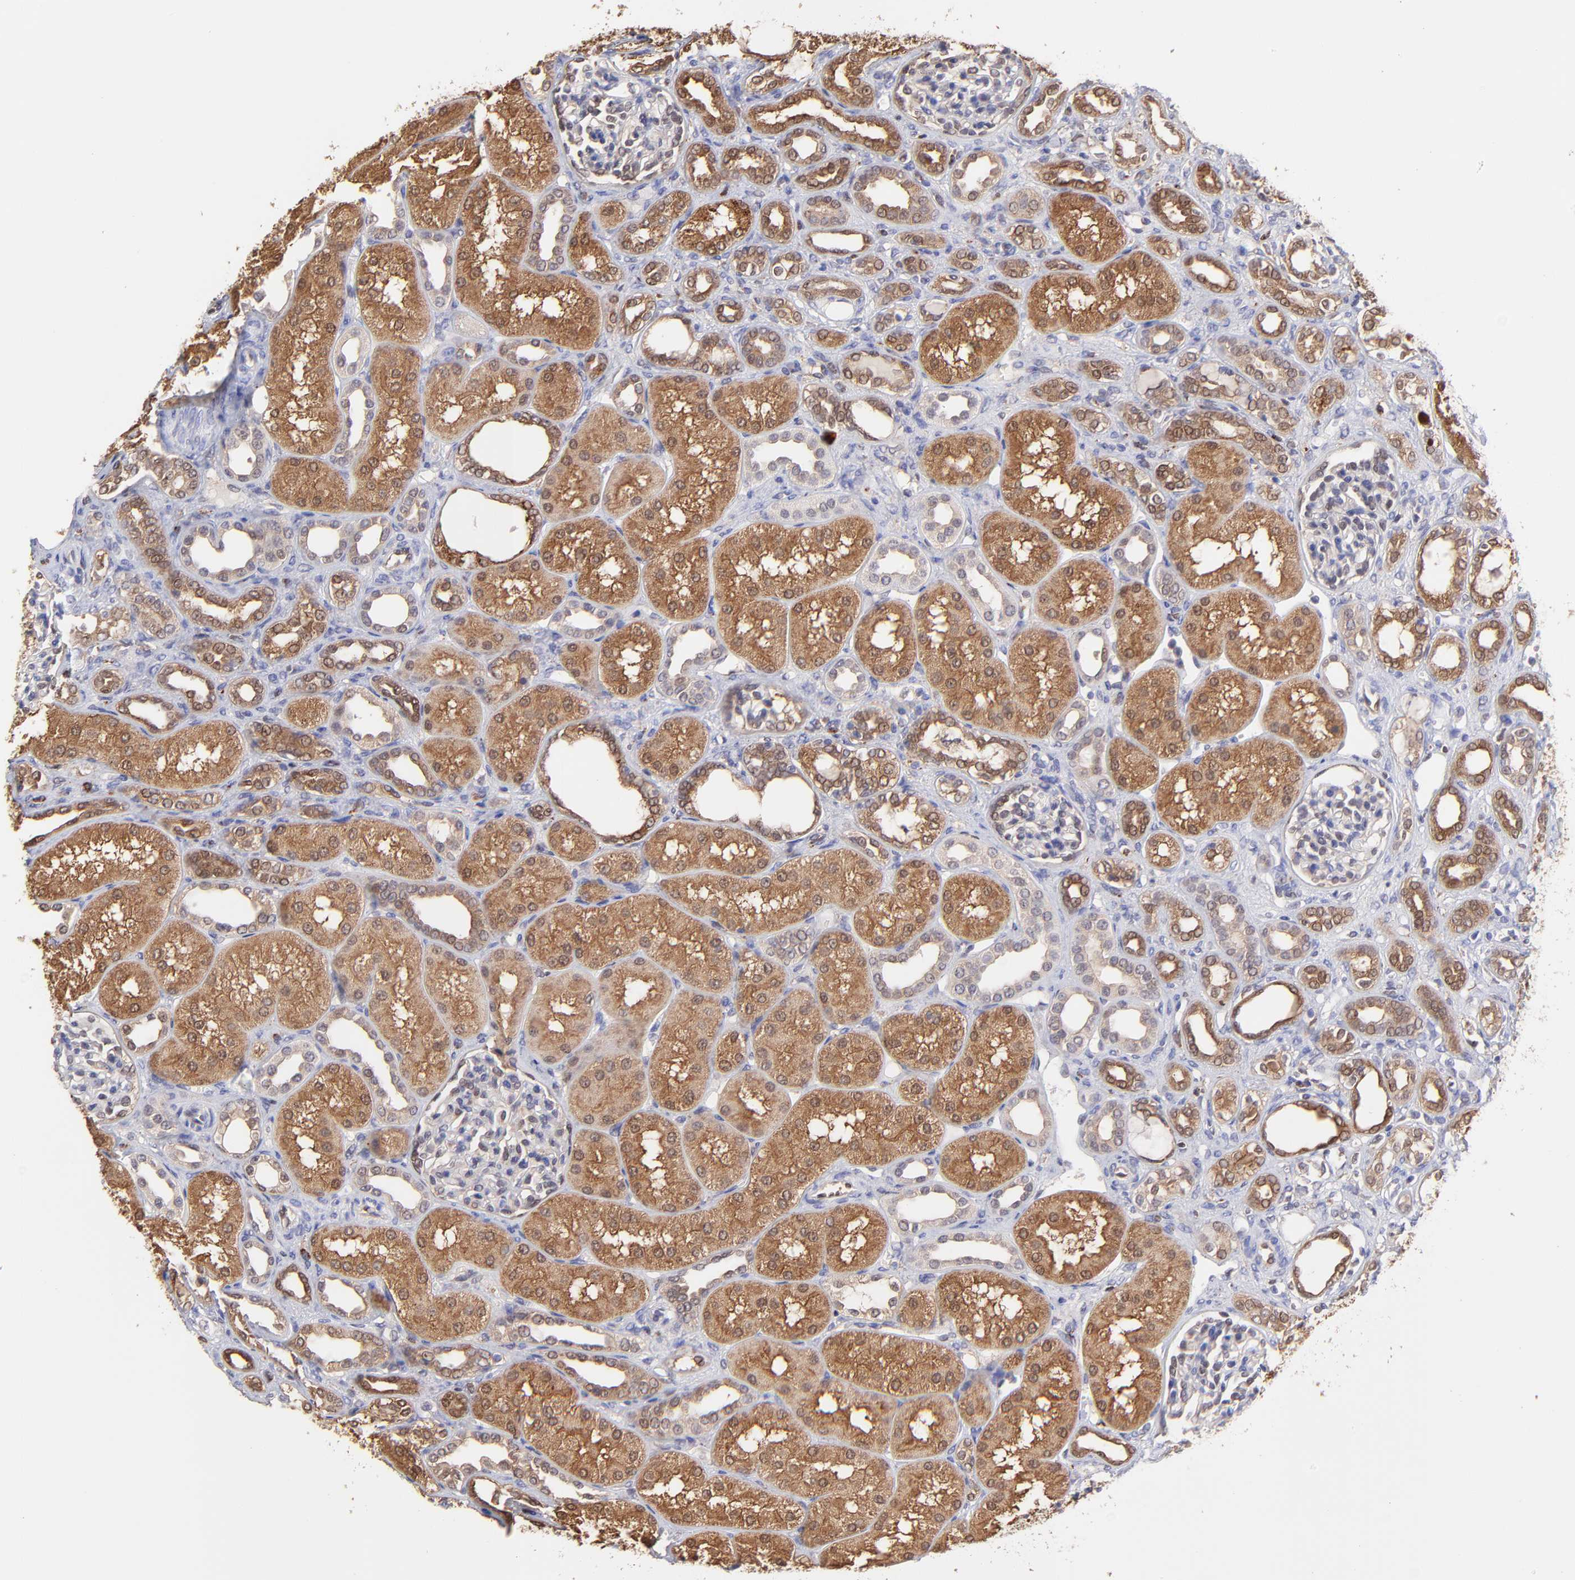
{"staining": {"intensity": "weak", "quantity": "<25%", "location": "nuclear"}, "tissue": "kidney", "cell_type": "Cells in glomeruli", "image_type": "normal", "snomed": [{"axis": "morphology", "description": "Normal tissue, NOS"}, {"axis": "topography", "description": "Kidney"}], "caption": "High power microscopy micrograph of an immunohistochemistry (IHC) histopathology image of normal kidney, revealing no significant staining in cells in glomeruli. (DAB immunohistochemistry, high magnification).", "gene": "HYAL1", "patient": {"sex": "male", "age": 7}}